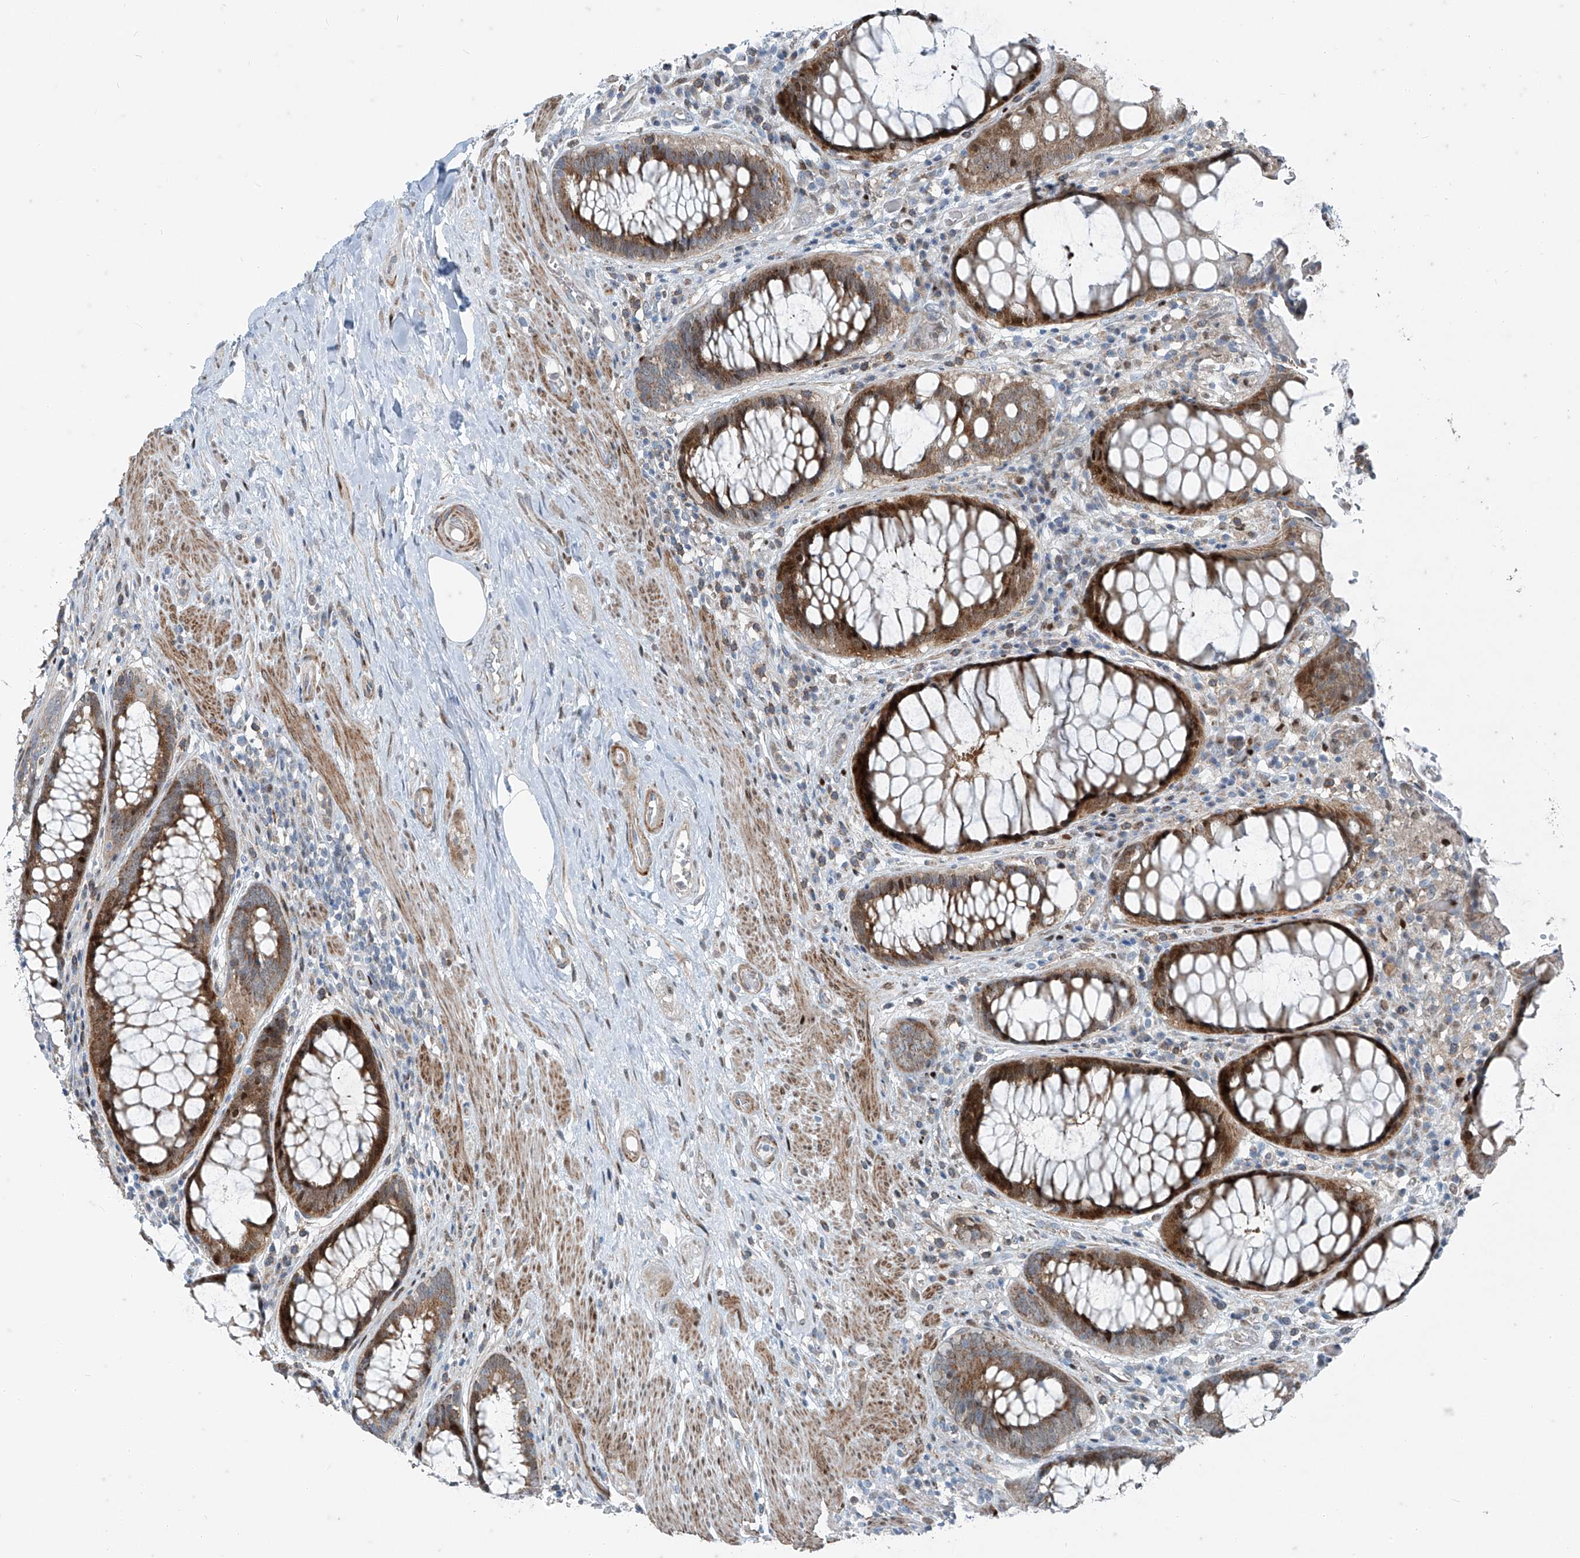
{"staining": {"intensity": "strong", "quantity": ">75%", "location": "cytoplasmic/membranous,nuclear"}, "tissue": "rectum", "cell_type": "Glandular cells", "image_type": "normal", "snomed": [{"axis": "morphology", "description": "Normal tissue, NOS"}, {"axis": "topography", "description": "Rectum"}], "caption": "Strong cytoplasmic/membranous,nuclear positivity is seen in about >75% of glandular cells in normal rectum.", "gene": "PPCS", "patient": {"sex": "male", "age": 64}}